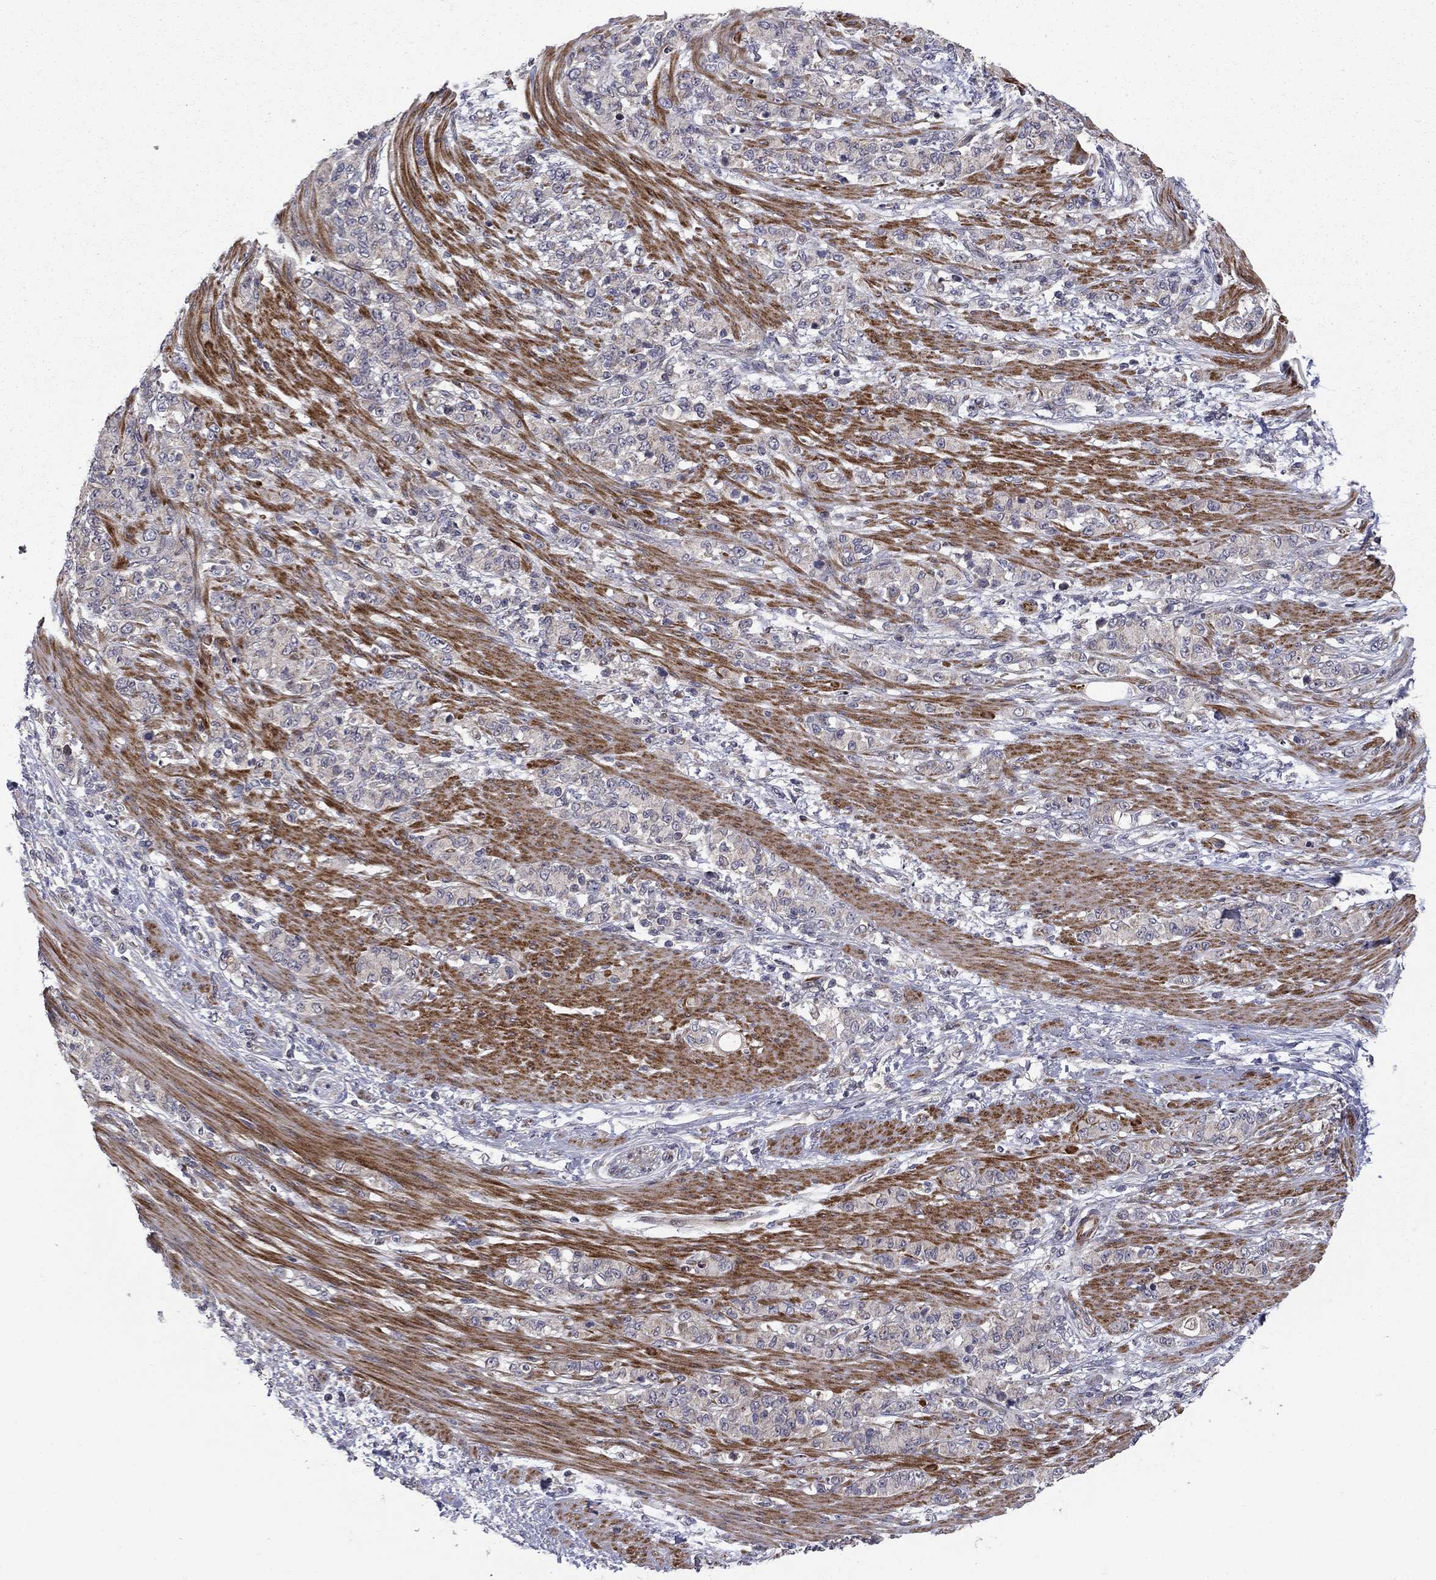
{"staining": {"intensity": "negative", "quantity": "none", "location": "none"}, "tissue": "stomach cancer", "cell_type": "Tumor cells", "image_type": "cancer", "snomed": [{"axis": "morphology", "description": "Normal tissue, NOS"}, {"axis": "morphology", "description": "Adenocarcinoma, NOS"}, {"axis": "topography", "description": "Stomach"}], "caption": "A high-resolution image shows immunohistochemistry staining of stomach adenocarcinoma, which shows no significant positivity in tumor cells.", "gene": "MIOS", "patient": {"sex": "female", "age": 79}}